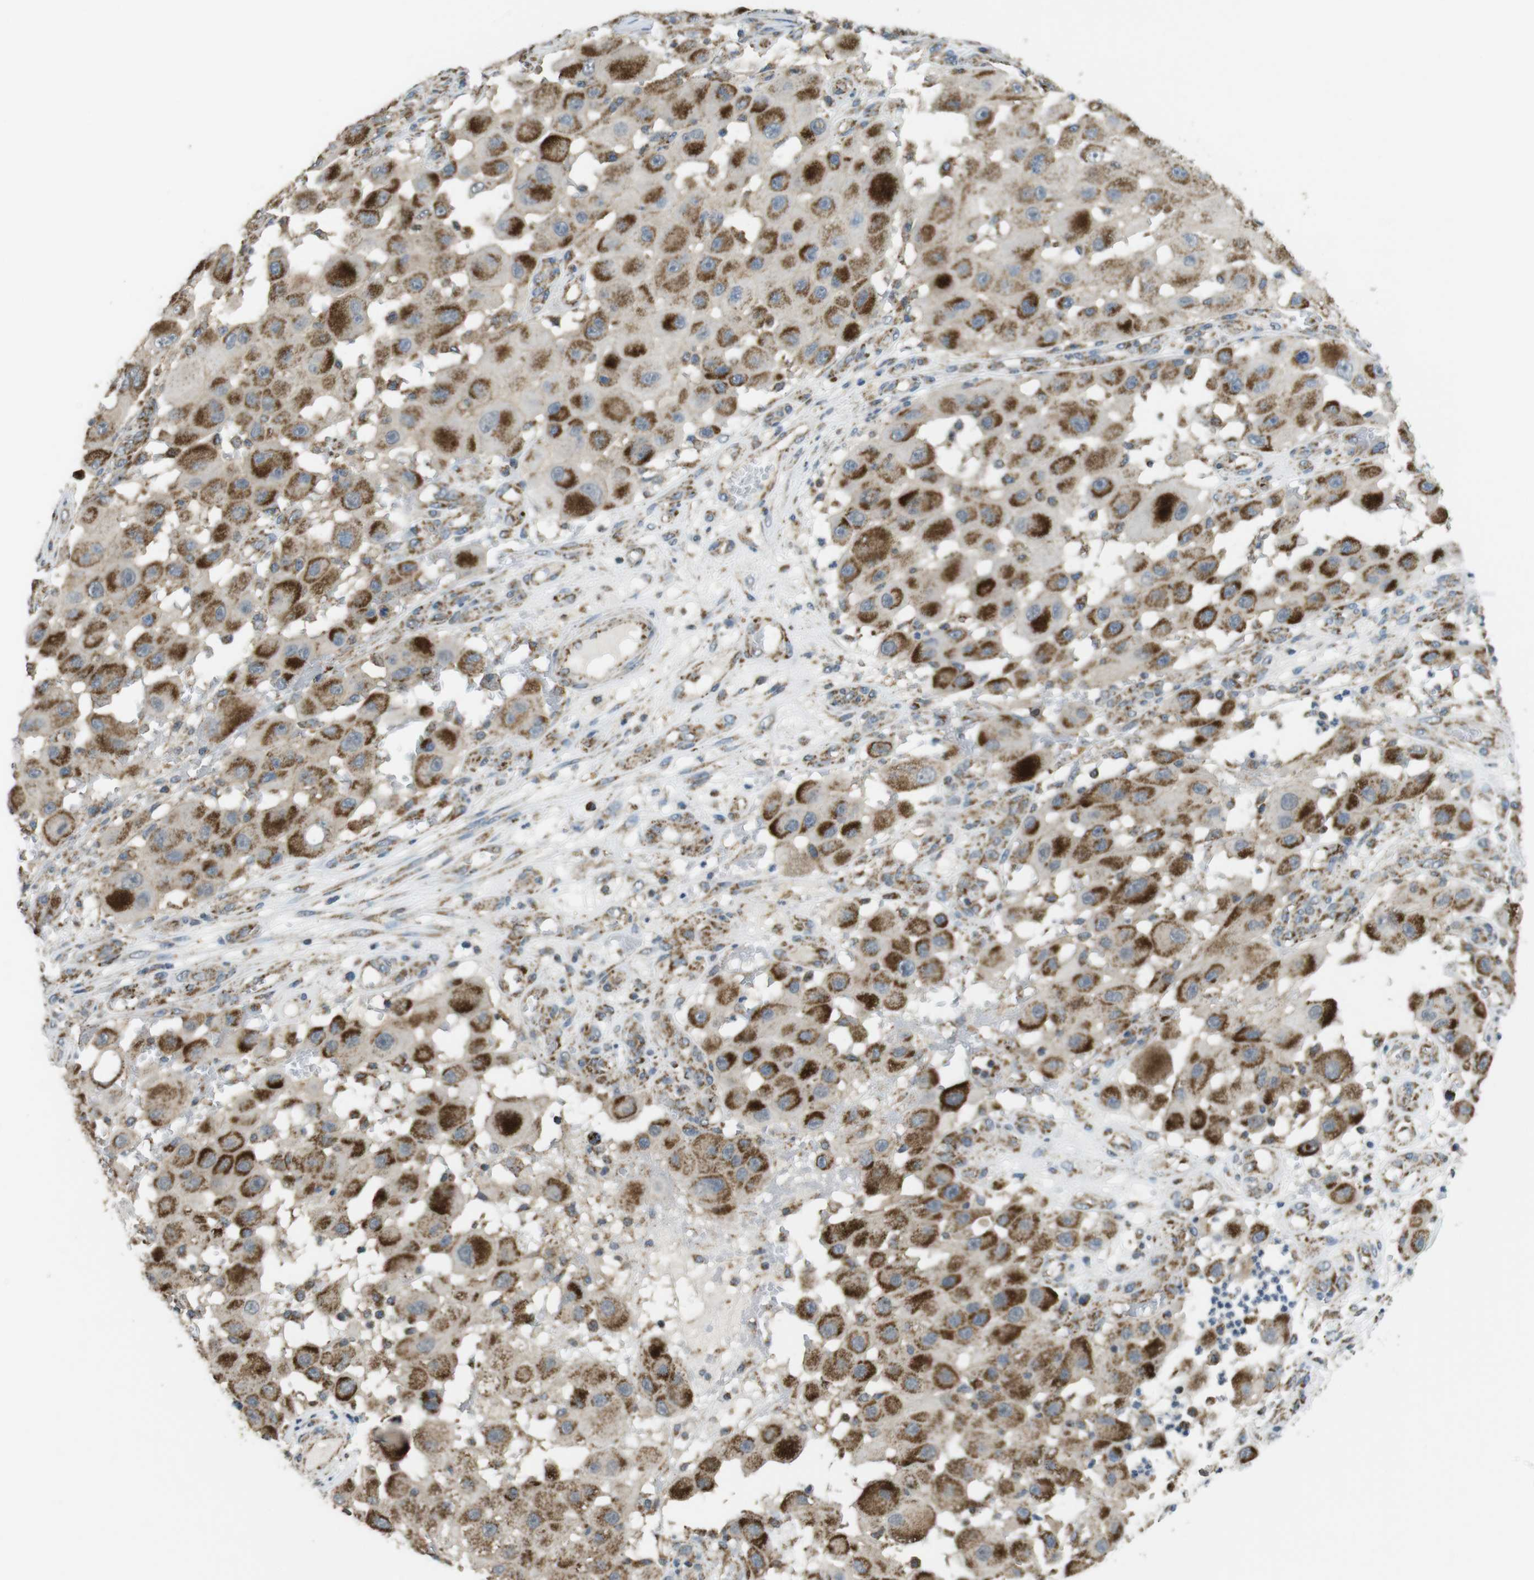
{"staining": {"intensity": "moderate", "quantity": ">75%", "location": "cytoplasmic/membranous"}, "tissue": "melanoma", "cell_type": "Tumor cells", "image_type": "cancer", "snomed": [{"axis": "morphology", "description": "Malignant melanoma, NOS"}, {"axis": "topography", "description": "Skin"}], "caption": "A medium amount of moderate cytoplasmic/membranous staining is identified in approximately >75% of tumor cells in malignant melanoma tissue. (IHC, brightfield microscopy, high magnification).", "gene": "CALHM2", "patient": {"sex": "female", "age": 81}}